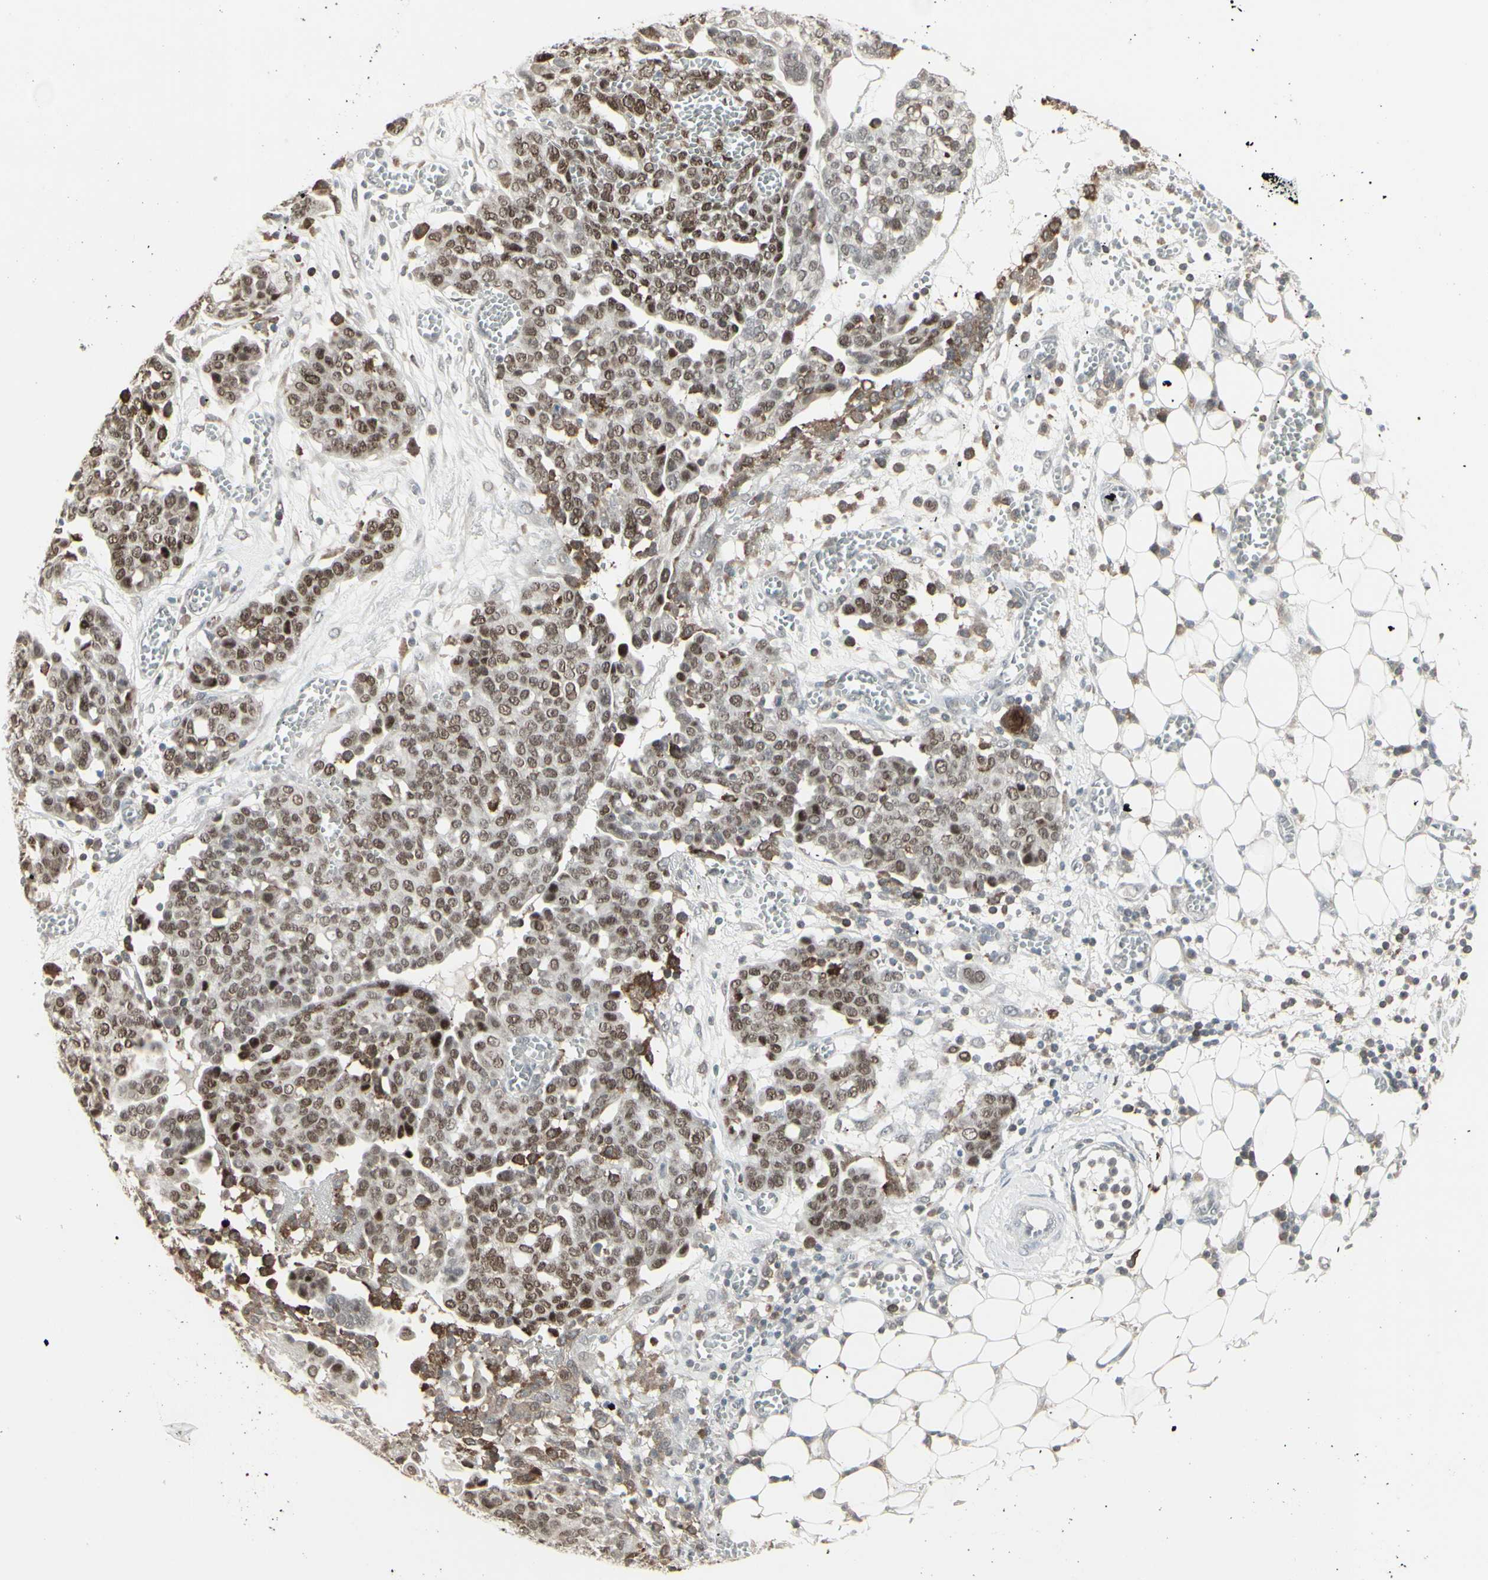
{"staining": {"intensity": "moderate", "quantity": ">75%", "location": "nuclear"}, "tissue": "ovarian cancer", "cell_type": "Tumor cells", "image_type": "cancer", "snomed": [{"axis": "morphology", "description": "Cystadenocarcinoma, serous, NOS"}, {"axis": "topography", "description": "Soft tissue"}, {"axis": "topography", "description": "Ovary"}], "caption": "IHC image of neoplastic tissue: human ovarian cancer (serous cystadenocarcinoma) stained using immunohistochemistry shows medium levels of moderate protein expression localized specifically in the nuclear of tumor cells, appearing as a nuclear brown color.", "gene": "SAMSN1", "patient": {"sex": "female", "age": 57}}